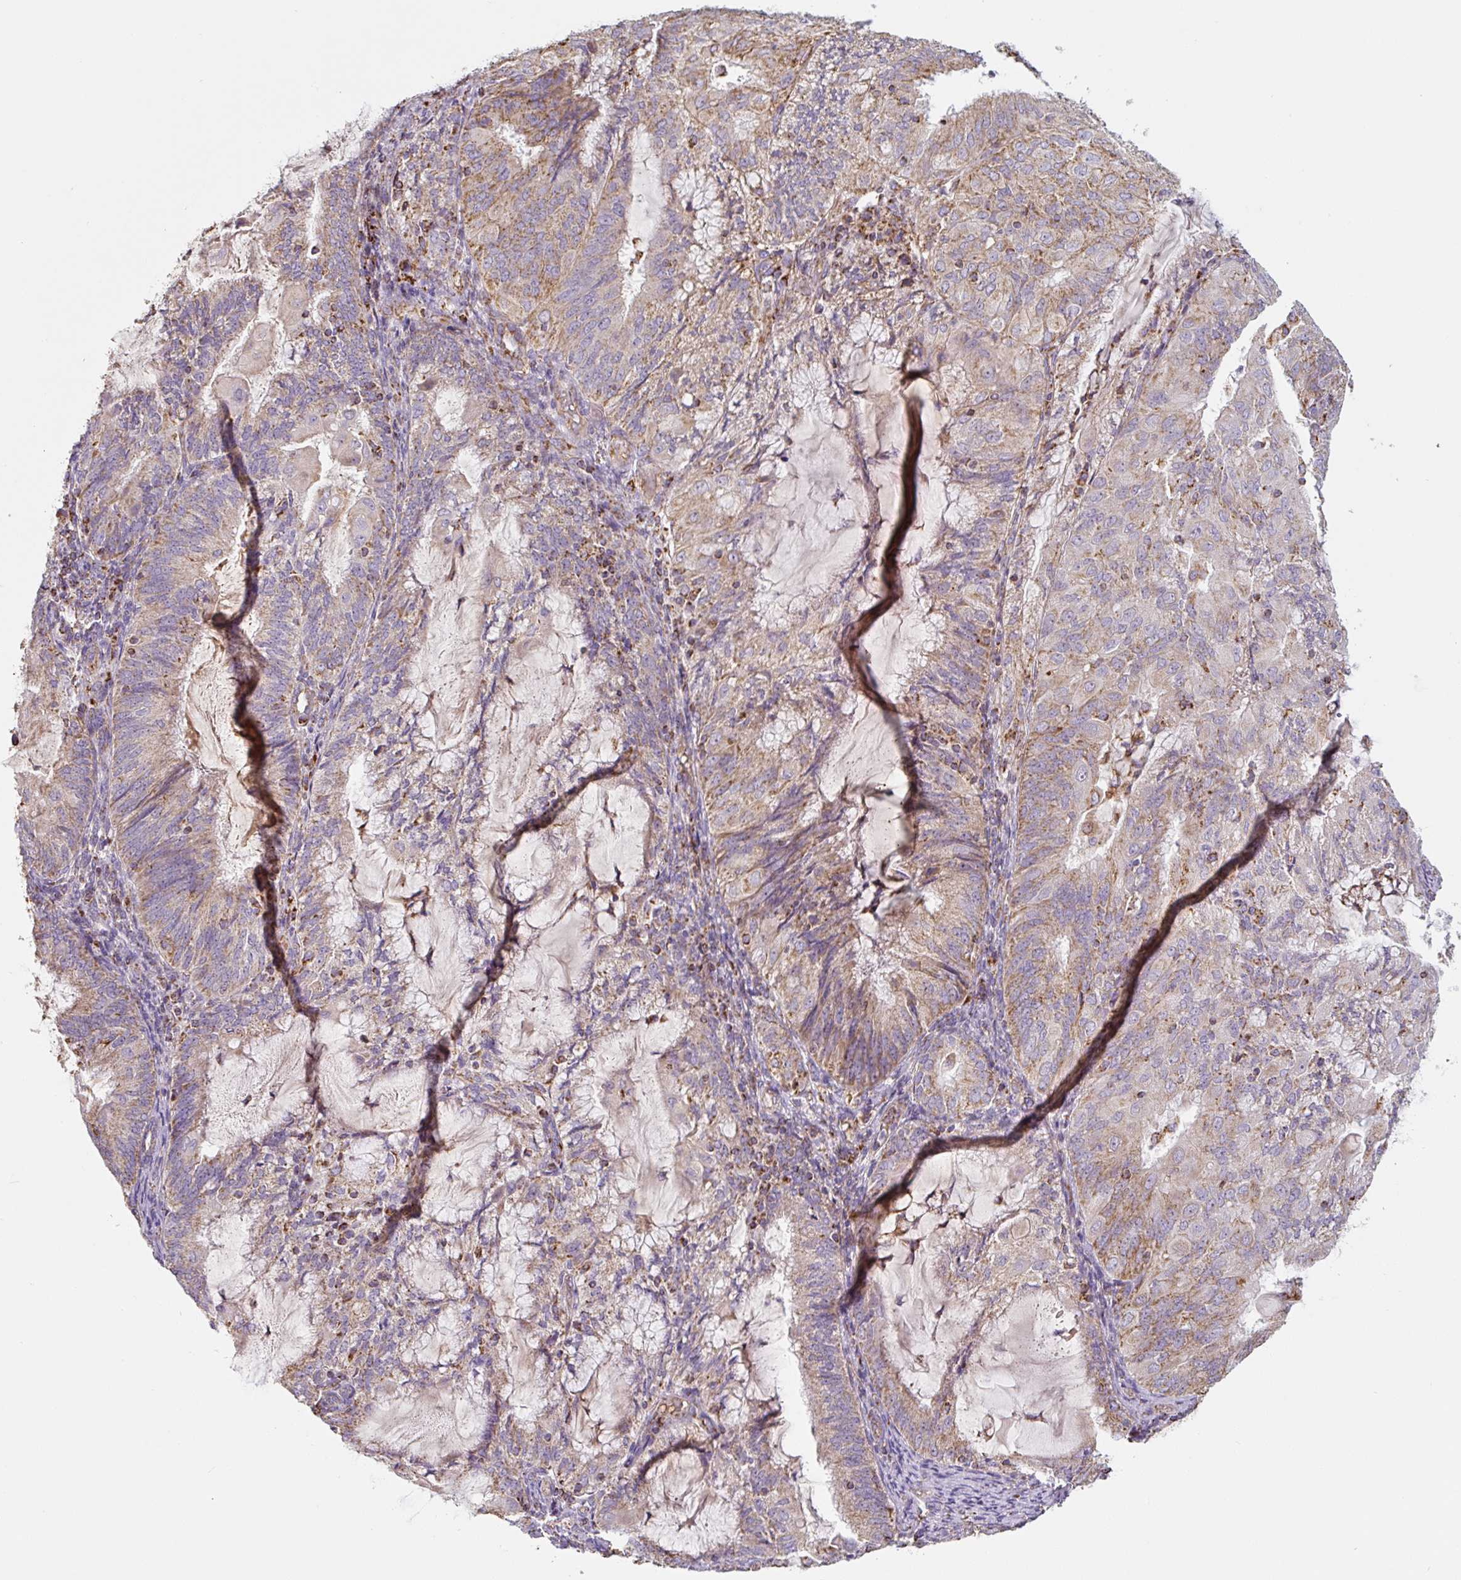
{"staining": {"intensity": "moderate", "quantity": "25%-75%", "location": "cytoplasmic/membranous"}, "tissue": "endometrial cancer", "cell_type": "Tumor cells", "image_type": "cancer", "snomed": [{"axis": "morphology", "description": "Adenocarcinoma, NOS"}, {"axis": "topography", "description": "Endometrium"}], "caption": "Protein staining exhibits moderate cytoplasmic/membranous positivity in approximately 25%-75% of tumor cells in endometrial adenocarcinoma.", "gene": "MT-CO2", "patient": {"sex": "female", "age": 81}}